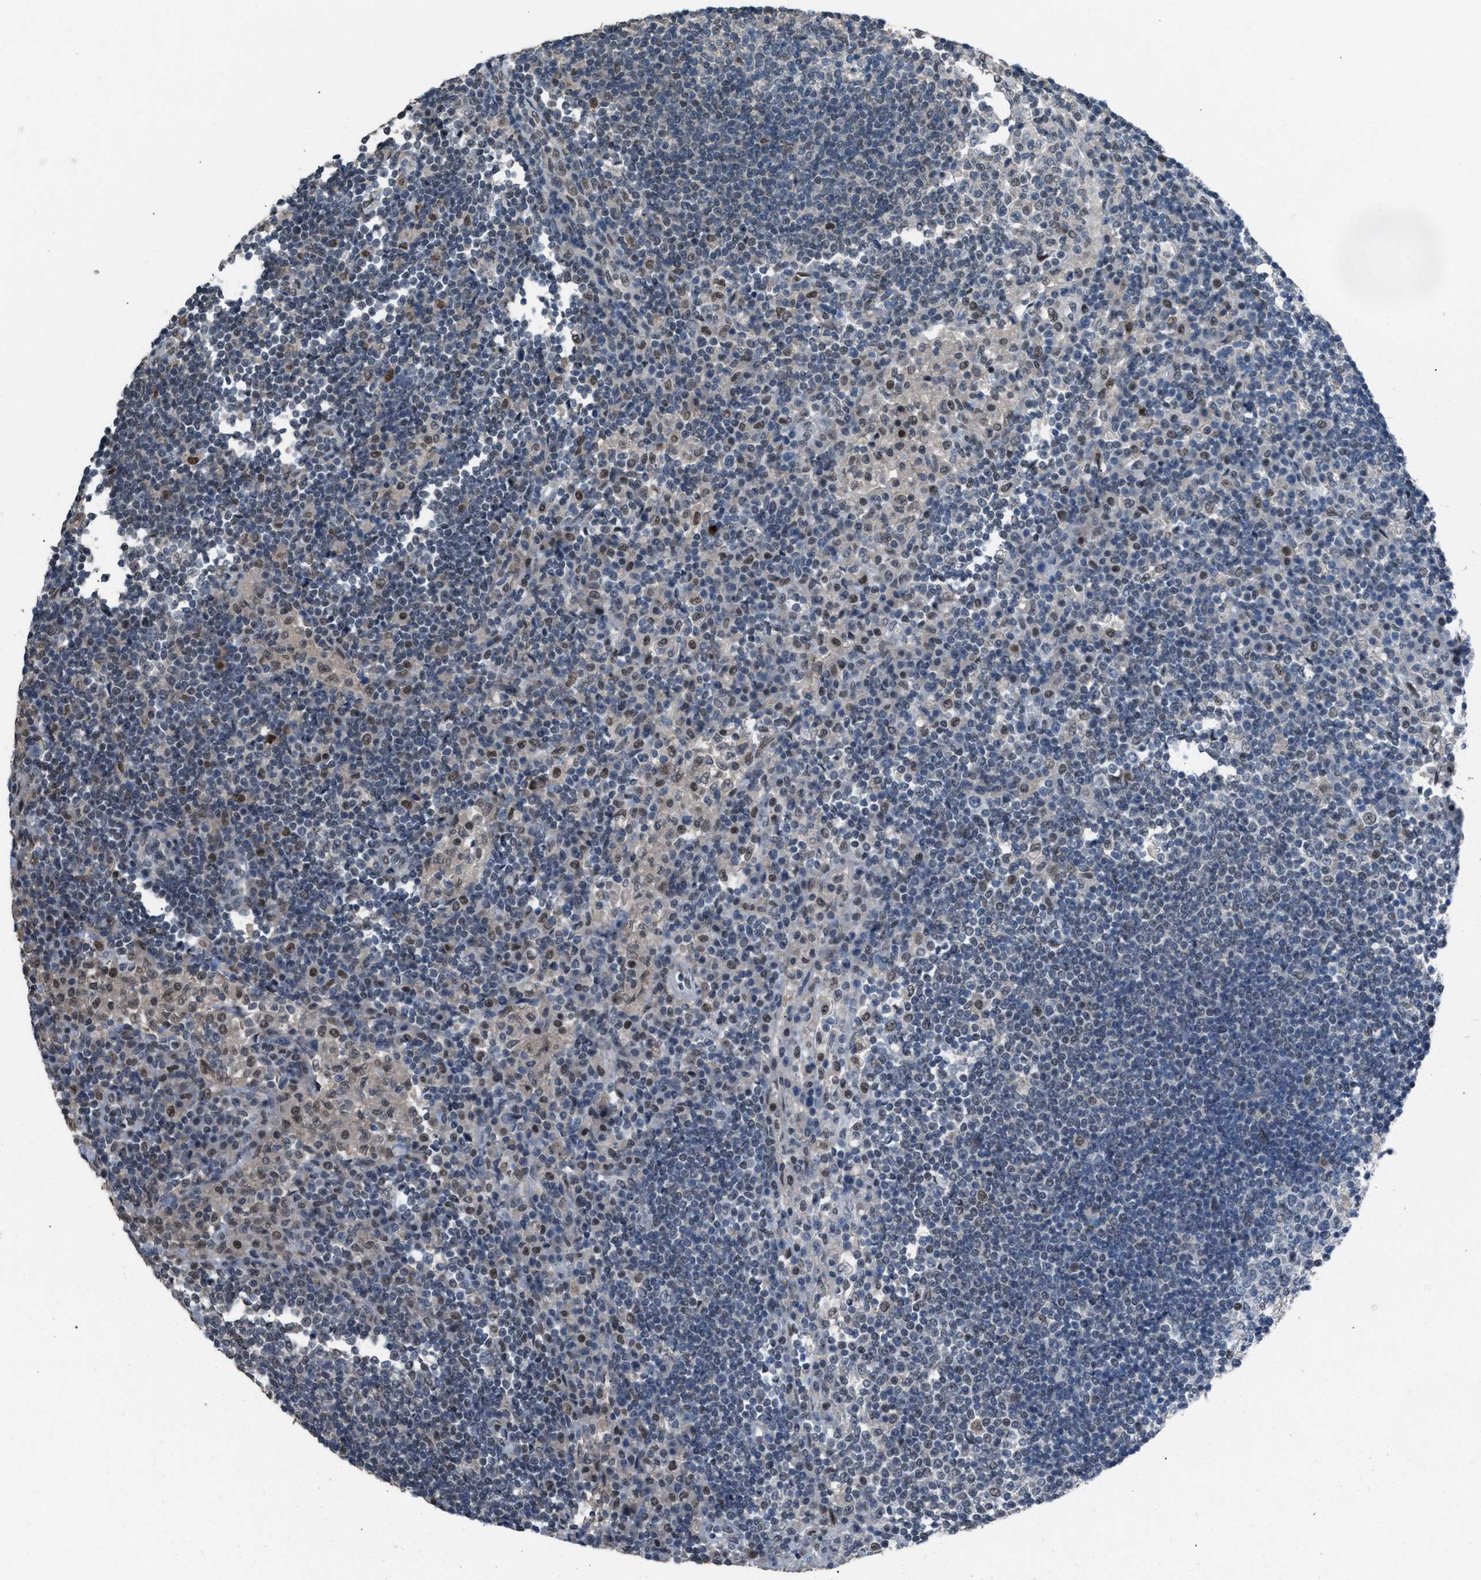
{"staining": {"intensity": "weak", "quantity": "<25%", "location": "nuclear"}, "tissue": "lymph node", "cell_type": "Germinal center cells", "image_type": "normal", "snomed": [{"axis": "morphology", "description": "Normal tissue, NOS"}, {"axis": "topography", "description": "Lymph node"}], "caption": "DAB (3,3'-diaminobenzidine) immunohistochemical staining of benign lymph node reveals no significant expression in germinal center cells. (DAB IHC visualized using brightfield microscopy, high magnification).", "gene": "ZNF276", "patient": {"sex": "female", "age": 53}}